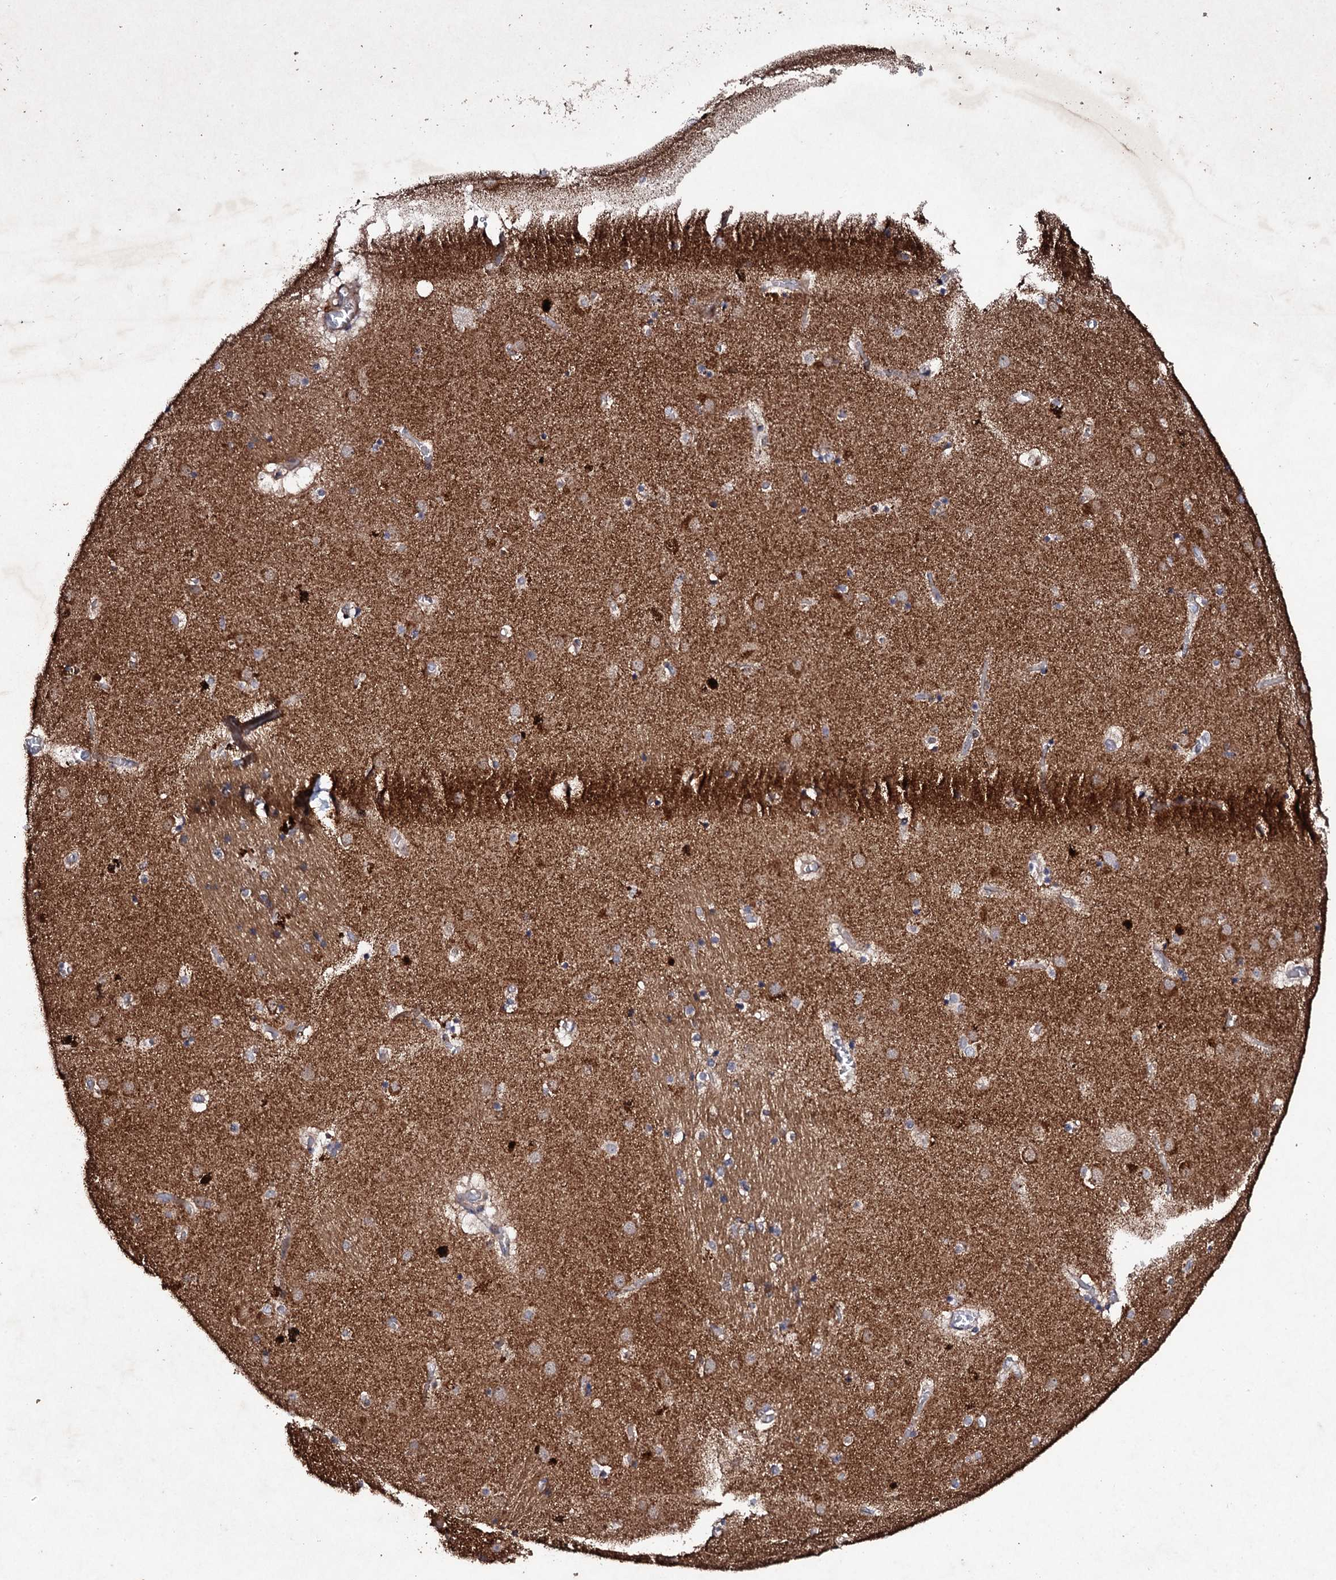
{"staining": {"intensity": "moderate", "quantity": "25%-75%", "location": "cytoplasmic/membranous"}, "tissue": "caudate", "cell_type": "Glial cells", "image_type": "normal", "snomed": [{"axis": "morphology", "description": "Normal tissue, NOS"}, {"axis": "topography", "description": "Lateral ventricle wall"}], "caption": "Protein expression by immunohistochemistry (IHC) shows moderate cytoplasmic/membranous staining in approximately 25%-75% of glial cells in unremarkable caudate.", "gene": "MOCOS", "patient": {"sex": "male", "age": 70}}